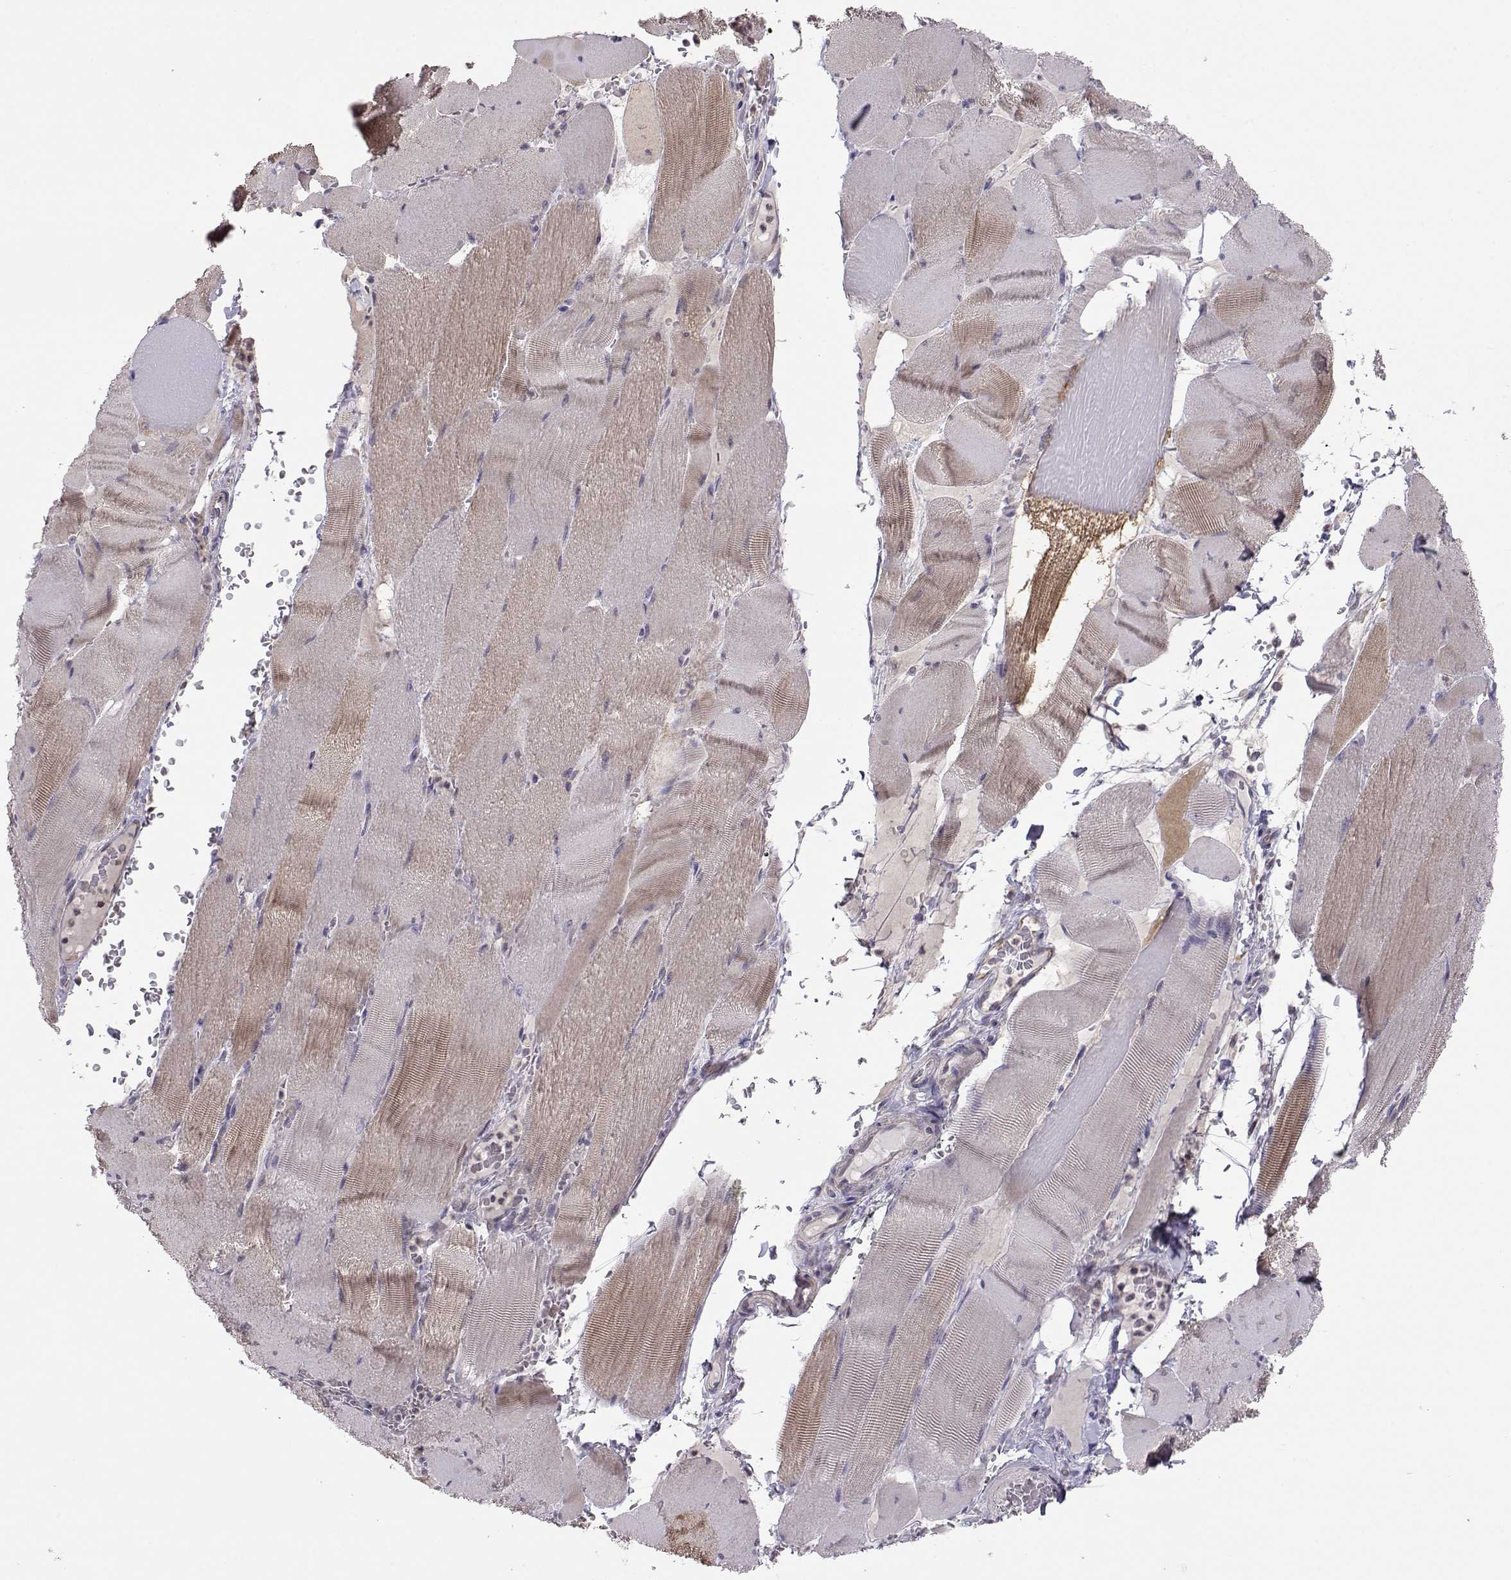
{"staining": {"intensity": "weak", "quantity": "<25%", "location": "cytoplasmic/membranous"}, "tissue": "skeletal muscle", "cell_type": "Myocytes", "image_type": "normal", "snomed": [{"axis": "morphology", "description": "Normal tissue, NOS"}, {"axis": "topography", "description": "Skeletal muscle"}], "caption": "A high-resolution image shows IHC staining of normal skeletal muscle, which displays no significant expression in myocytes.", "gene": "NCAM2", "patient": {"sex": "male", "age": 56}}